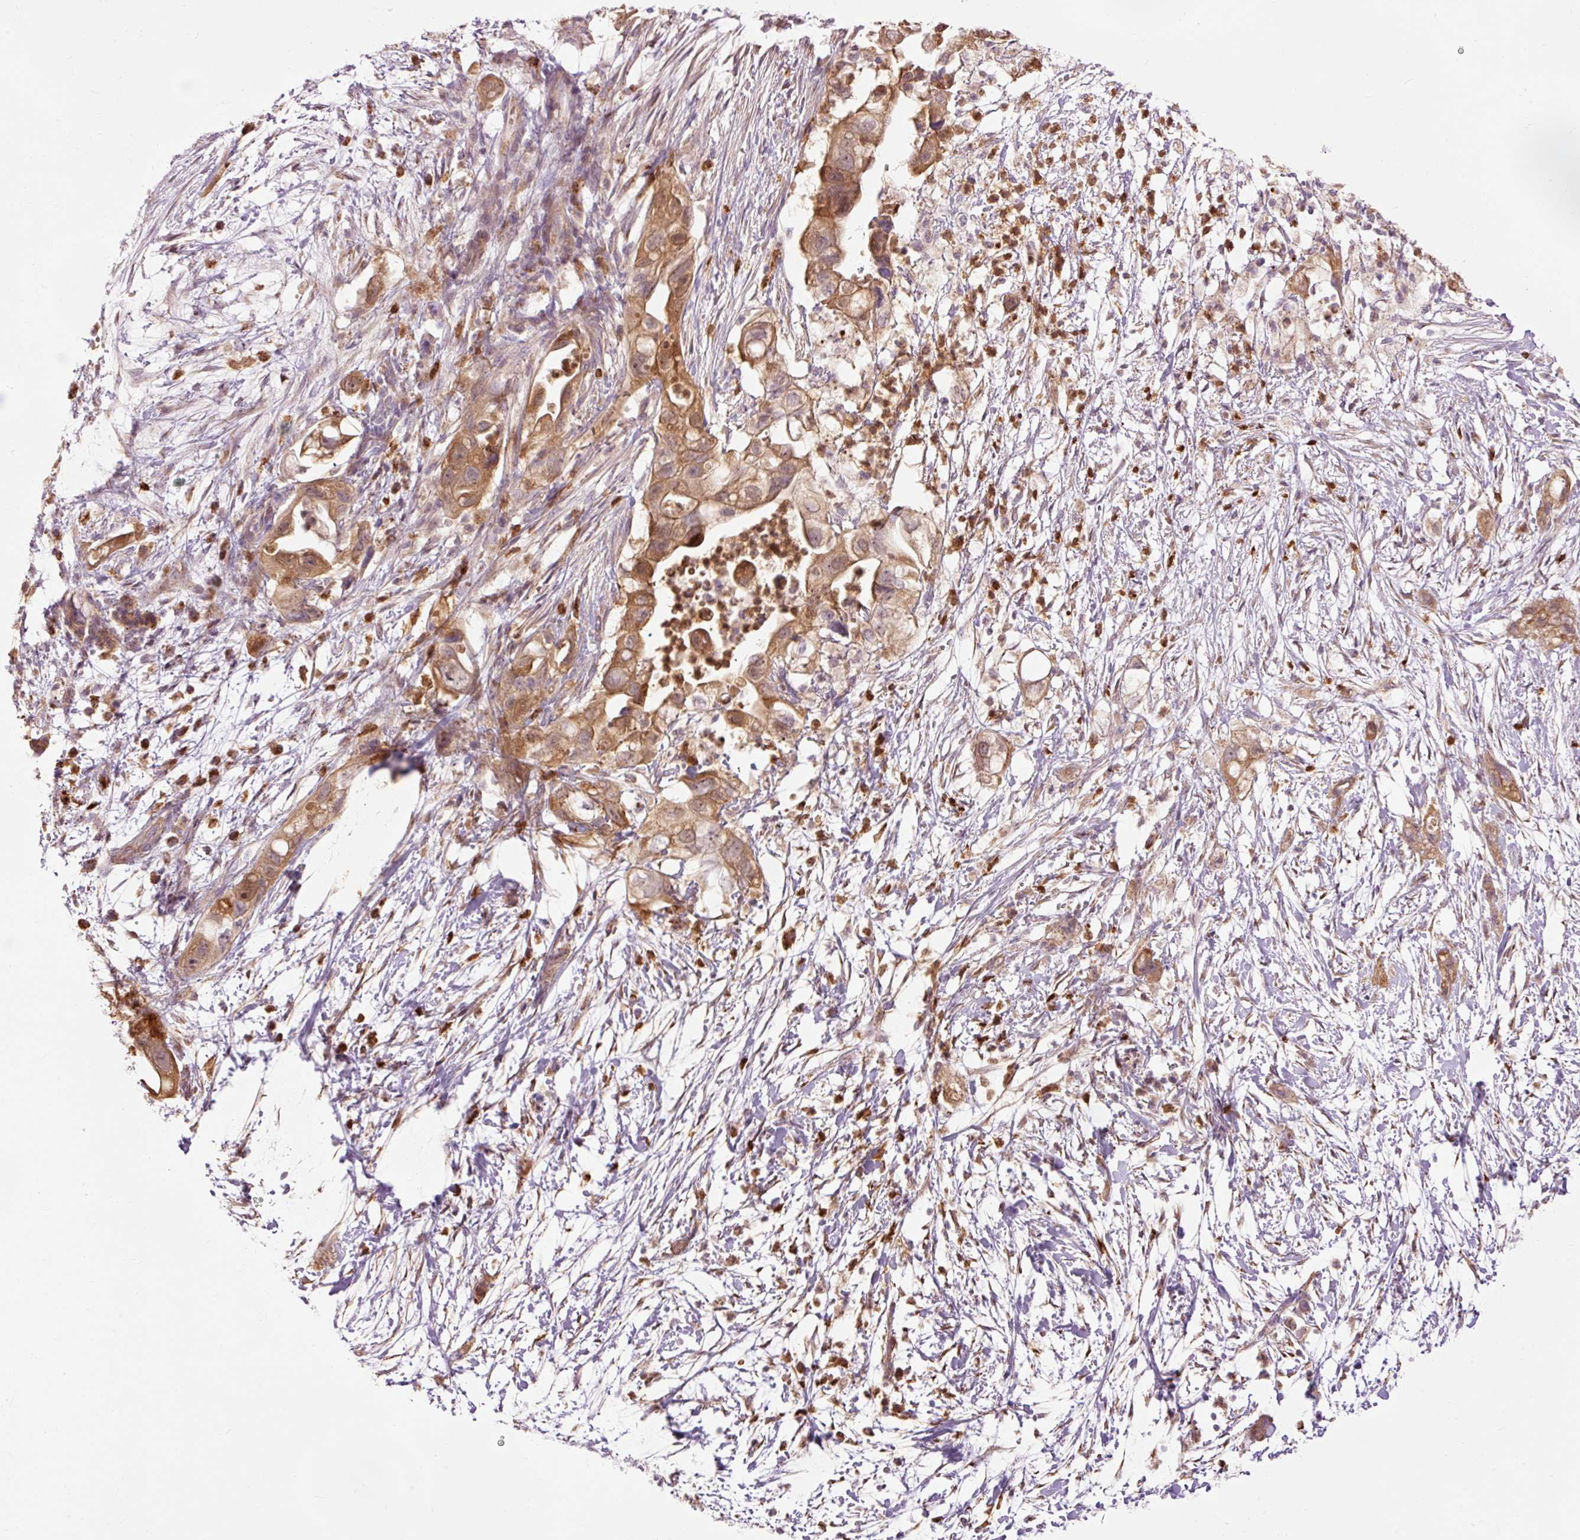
{"staining": {"intensity": "moderate", "quantity": ">75%", "location": "cytoplasmic/membranous"}, "tissue": "pancreatic cancer", "cell_type": "Tumor cells", "image_type": "cancer", "snomed": [{"axis": "morphology", "description": "Adenocarcinoma, NOS"}, {"axis": "topography", "description": "Pancreas"}], "caption": "Immunohistochemistry (IHC) (DAB (3,3'-diaminobenzidine)) staining of human adenocarcinoma (pancreatic) demonstrates moderate cytoplasmic/membranous protein expression in about >75% of tumor cells. (DAB (3,3'-diaminobenzidine) IHC with brightfield microscopy, high magnification).", "gene": "PRDX5", "patient": {"sex": "female", "age": 72}}